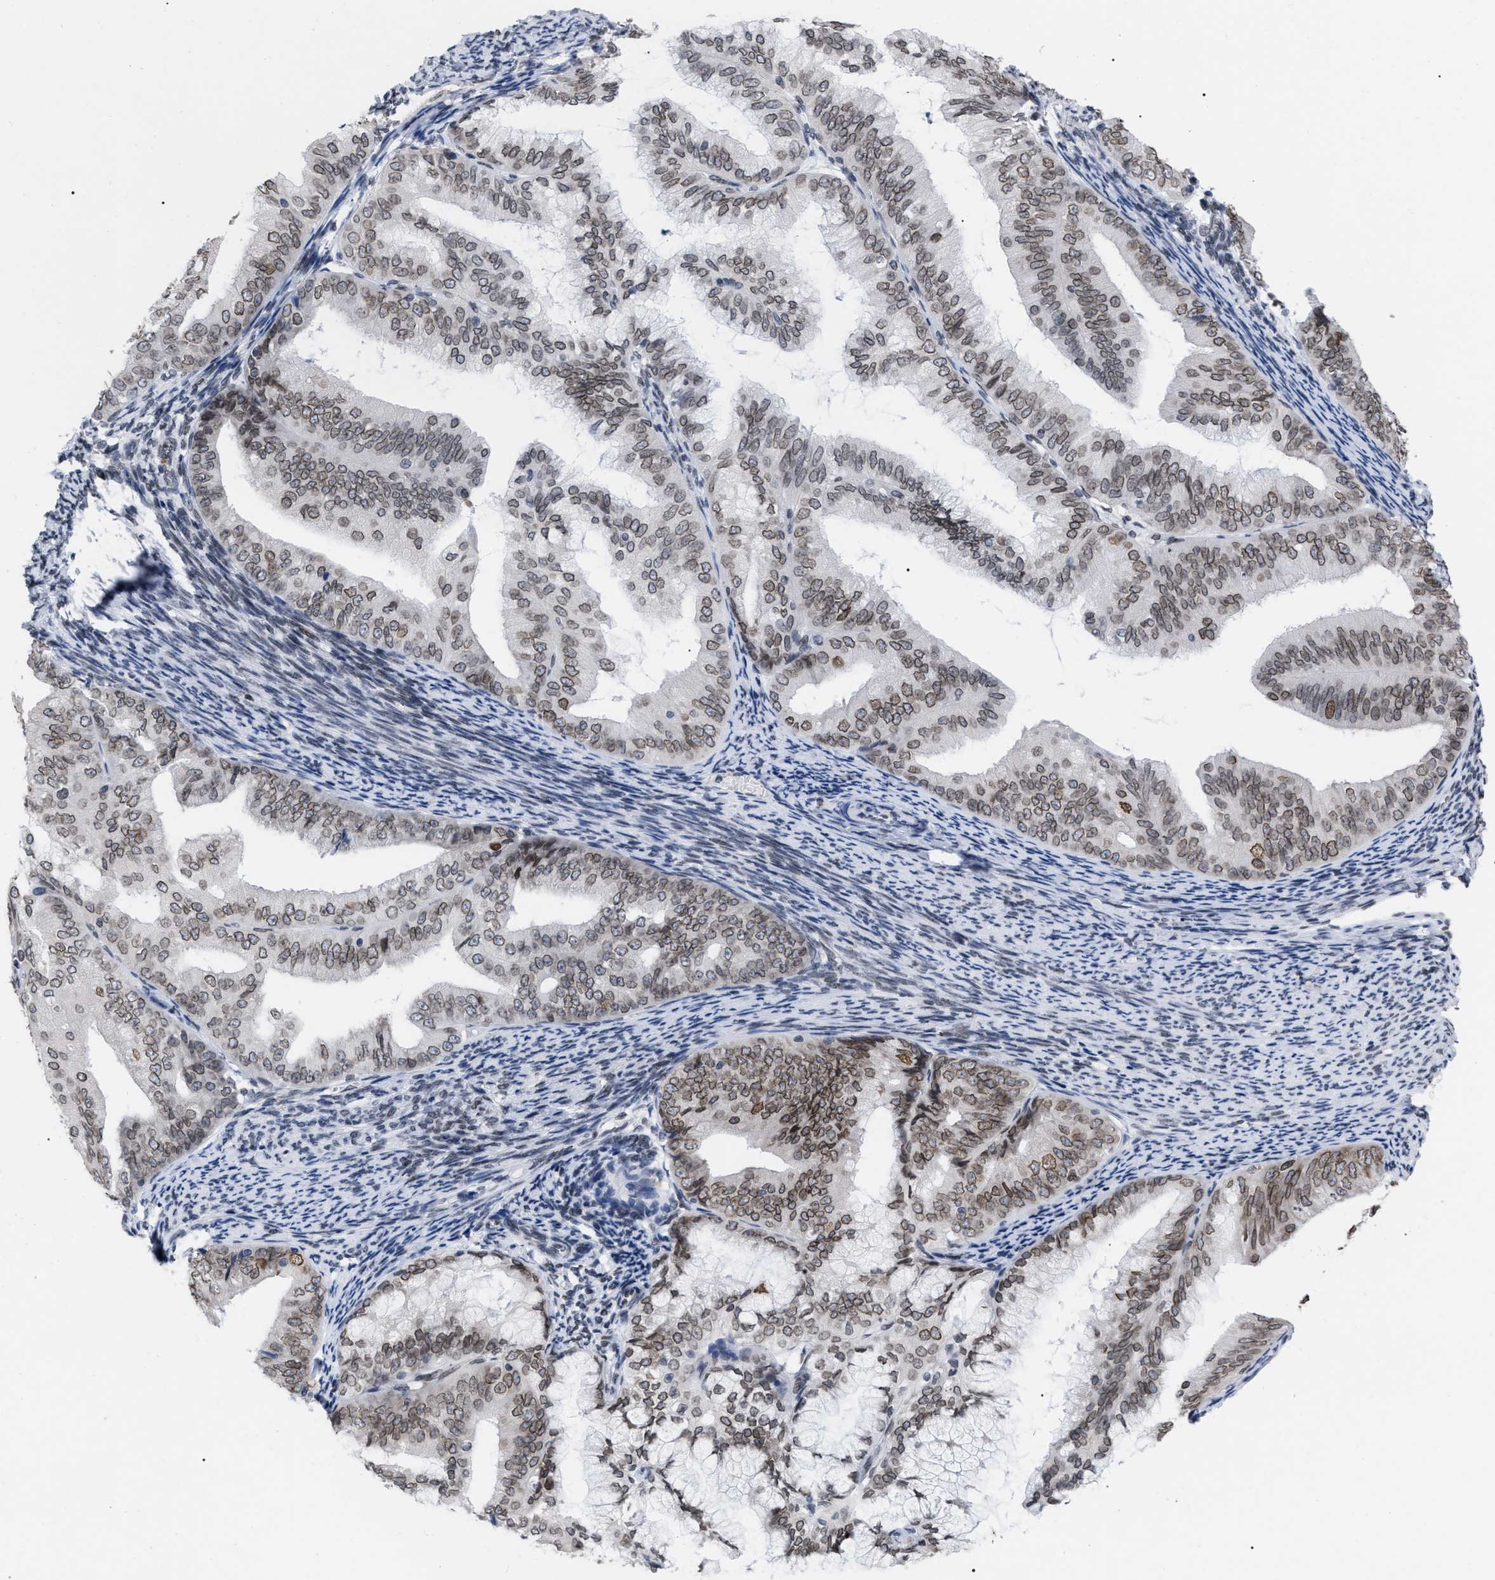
{"staining": {"intensity": "moderate", "quantity": ">75%", "location": "cytoplasmic/membranous,nuclear"}, "tissue": "endometrial cancer", "cell_type": "Tumor cells", "image_type": "cancer", "snomed": [{"axis": "morphology", "description": "Adenocarcinoma, NOS"}, {"axis": "topography", "description": "Endometrium"}], "caption": "A histopathology image showing moderate cytoplasmic/membranous and nuclear staining in about >75% of tumor cells in endometrial cancer, as visualized by brown immunohistochemical staining.", "gene": "TPR", "patient": {"sex": "female", "age": 63}}